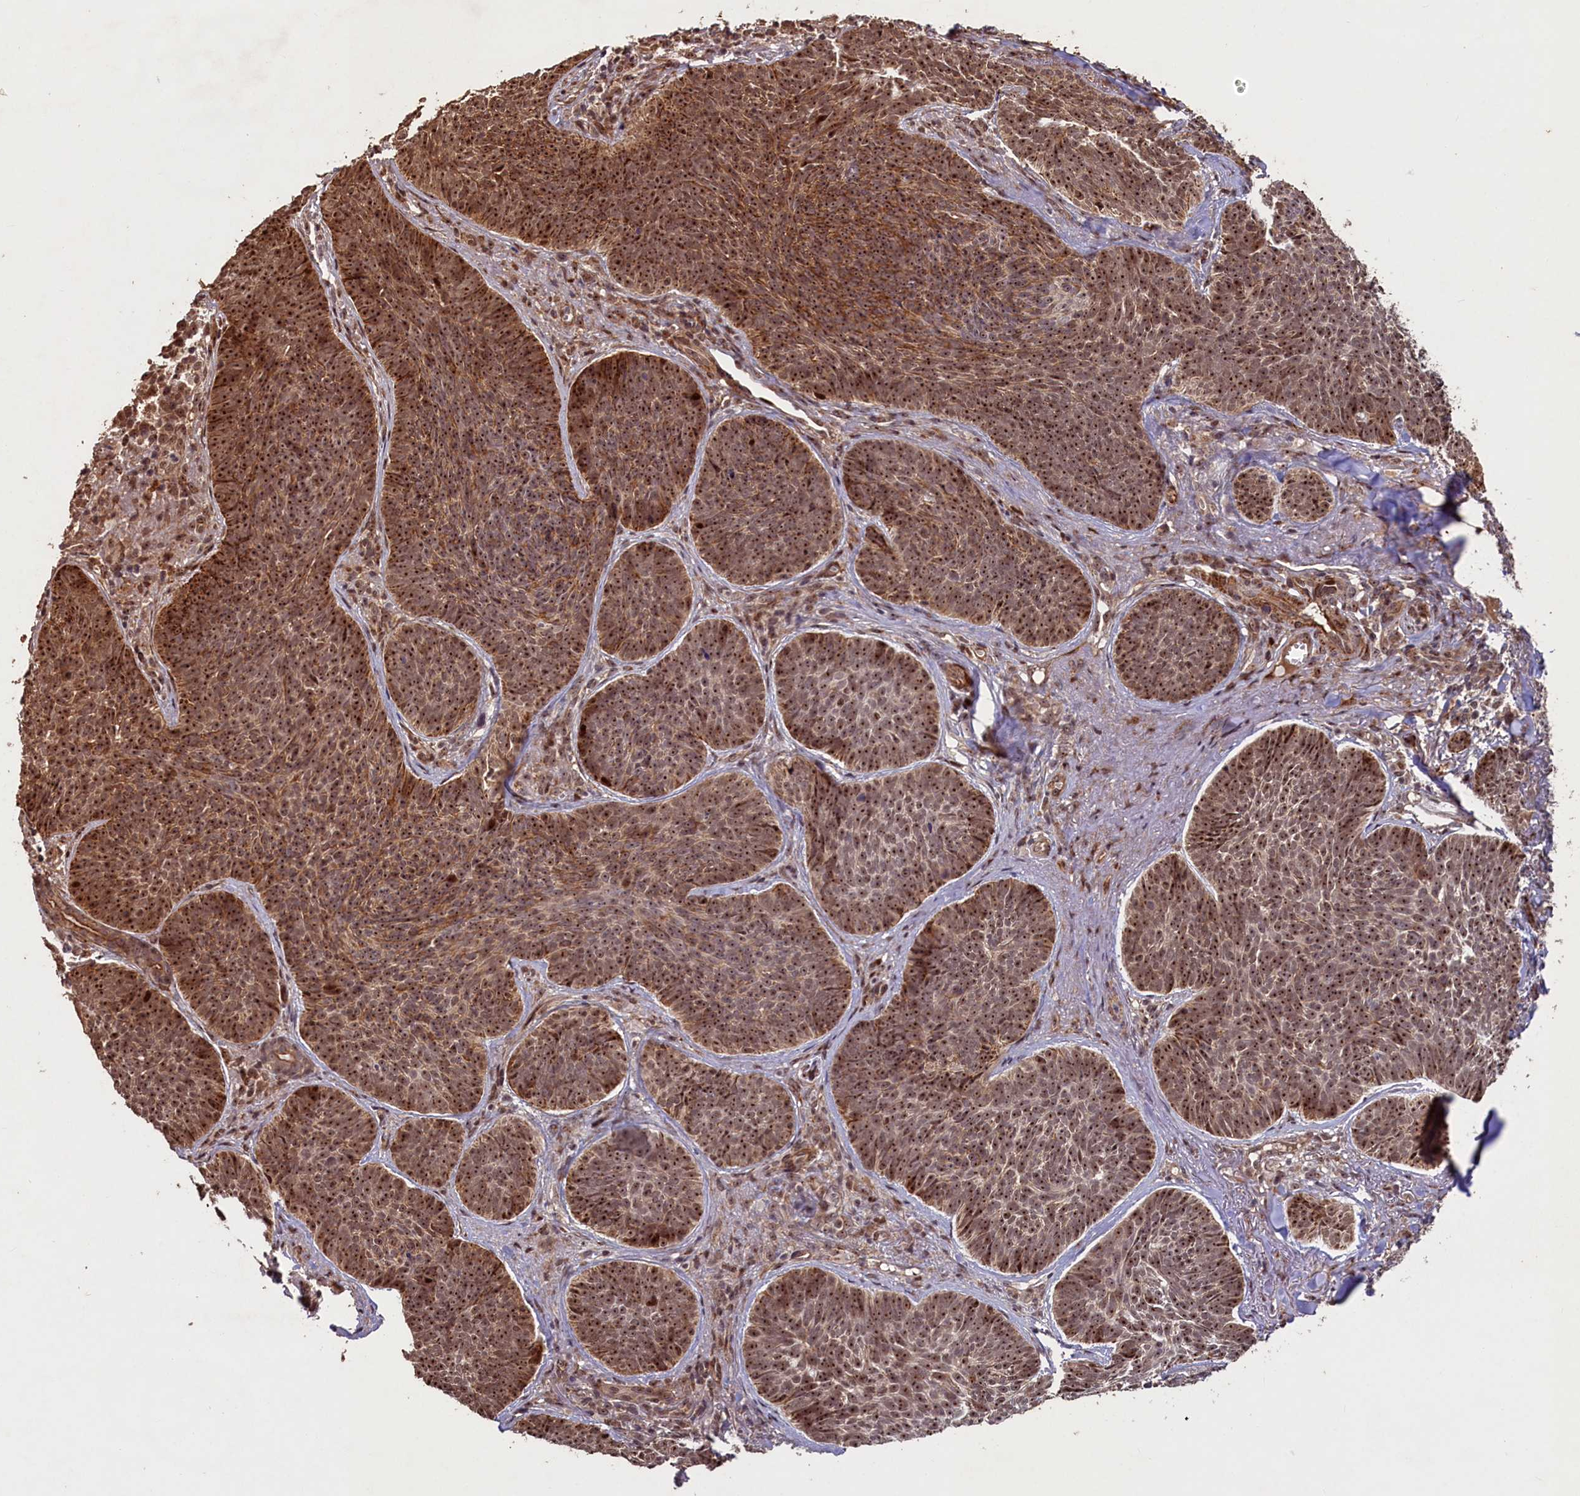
{"staining": {"intensity": "moderate", "quantity": ">75%", "location": "cytoplasmic/membranous,nuclear"}, "tissue": "skin cancer", "cell_type": "Tumor cells", "image_type": "cancer", "snomed": [{"axis": "morphology", "description": "Basal cell carcinoma"}, {"axis": "topography", "description": "Skin"}], "caption": "This is an image of IHC staining of skin cancer, which shows moderate expression in the cytoplasmic/membranous and nuclear of tumor cells.", "gene": "SHPRH", "patient": {"sex": "female", "age": 74}}